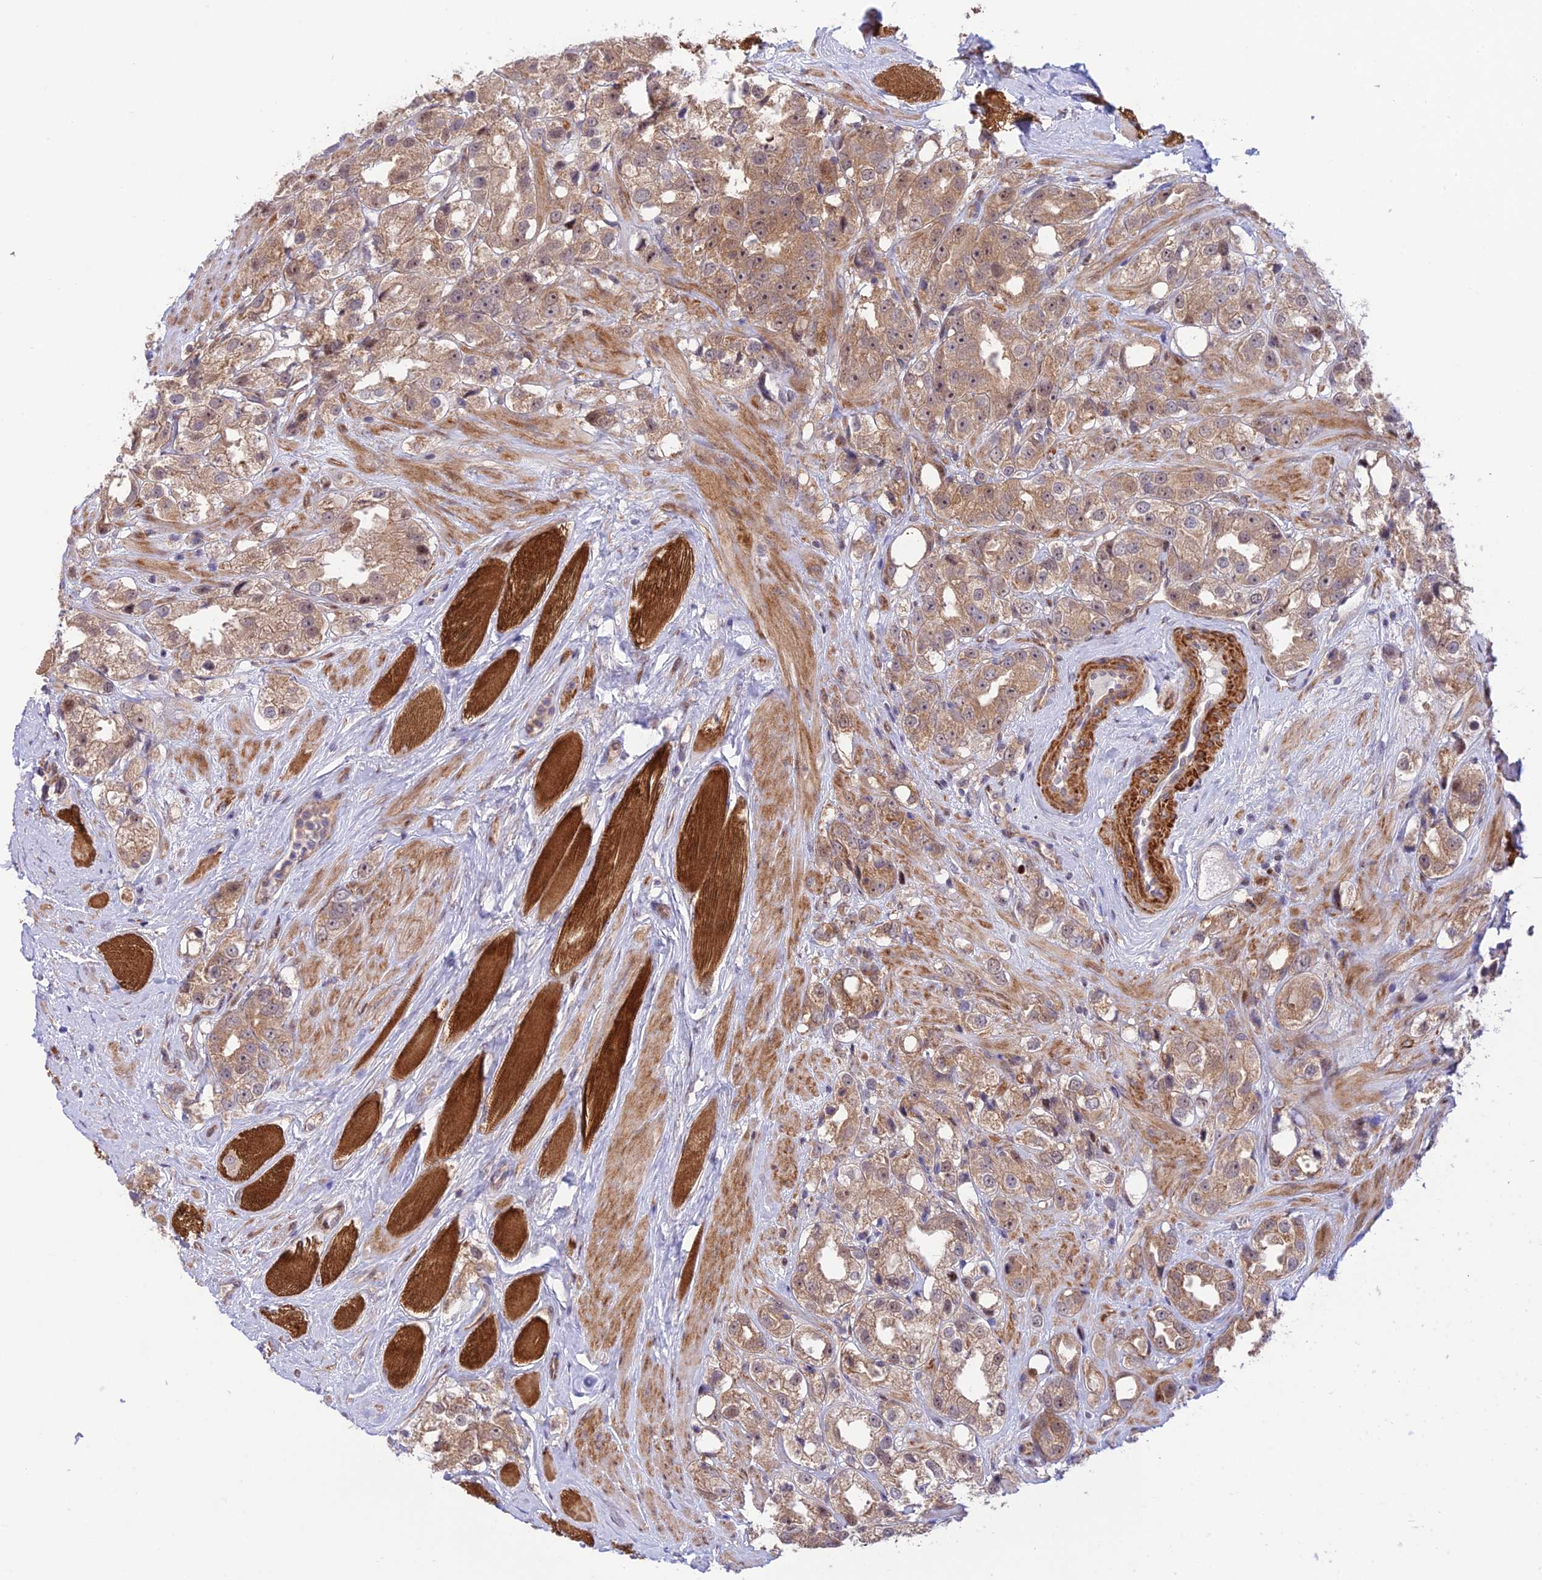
{"staining": {"intensity": "weak", "quantity": ">75%", "location": "cytoplasmic/membranous,nuclear"}, "tissue": "prostate cancer", "cell_type": "Tumor cells", "image_type": "cancer", "snomed": [{"axis": "morphology", "description": "Adenocarcinoma, NOS"}, {"axis": "topography", "description": "Prostate"}], "caption": "There is low levels of weak cytoplasmic/membranous and nuclear expression in tumor cells of prostate cancer, as demonstrated by immunohistochemical staining (brown color).", "gene": "ZNF584", "patient": {"sex": "male", "age": 79}}